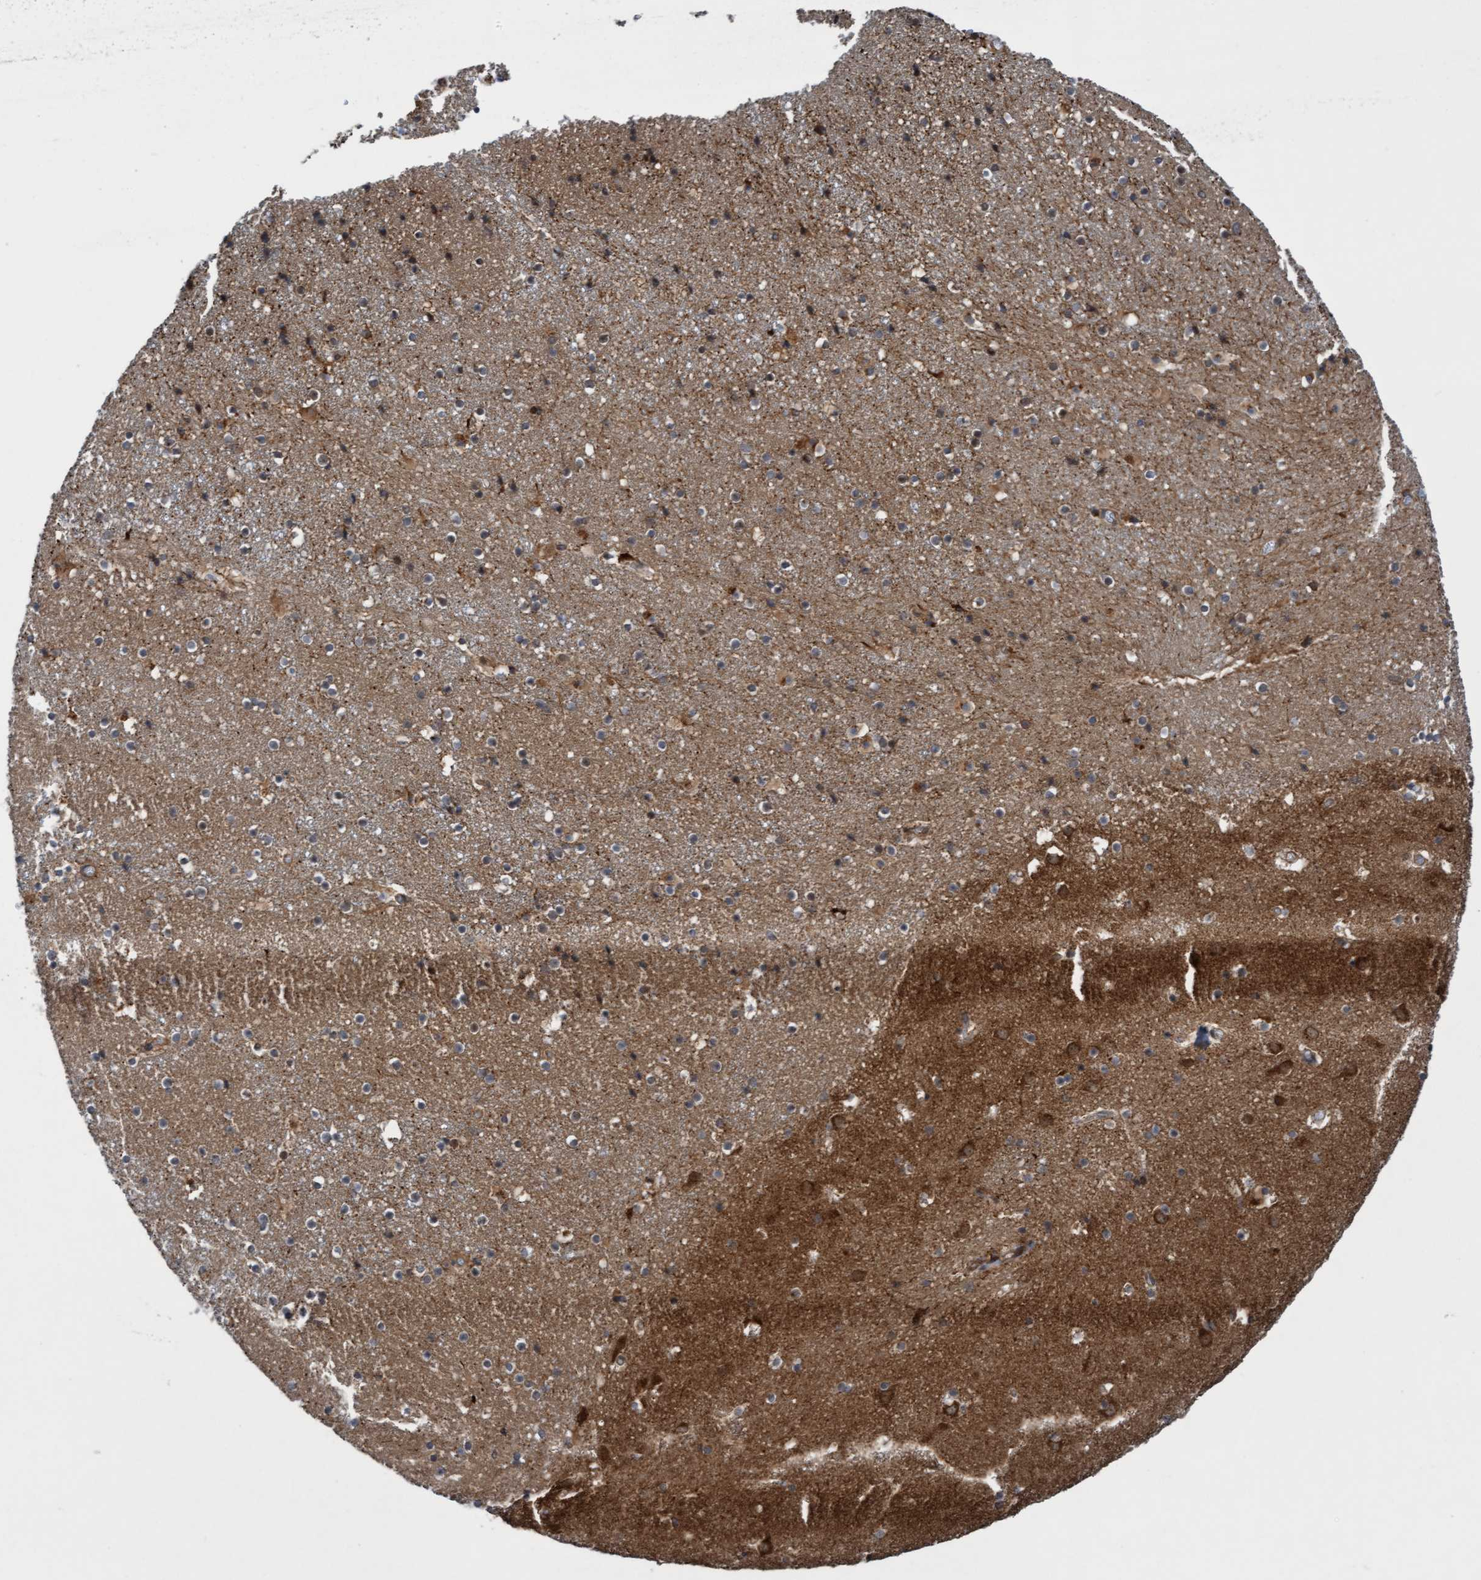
{"staining": {"intensity": "moderate", "quantity": "25%-75%", "location": "cytoplasmic/membranous"}, "tissue": "caudate", "cell_type": "Glial cells", "image_type": "normal", "snomed": [{"axis": "morphology", "description": "Normal tissue, NOS"}, {"axis": "topography", "description": "Lateral ventricle wall"}], "caption": "Moderate cytoplasmic/membranous positivity is seen in approximately 25%-75% of glial cells in unremarkable caudate. (brown staining indicates protein expression, while blue staining denotes nuclei).", "gene": "ITFG1", "patient": {"sex": "male", "age": 45}}